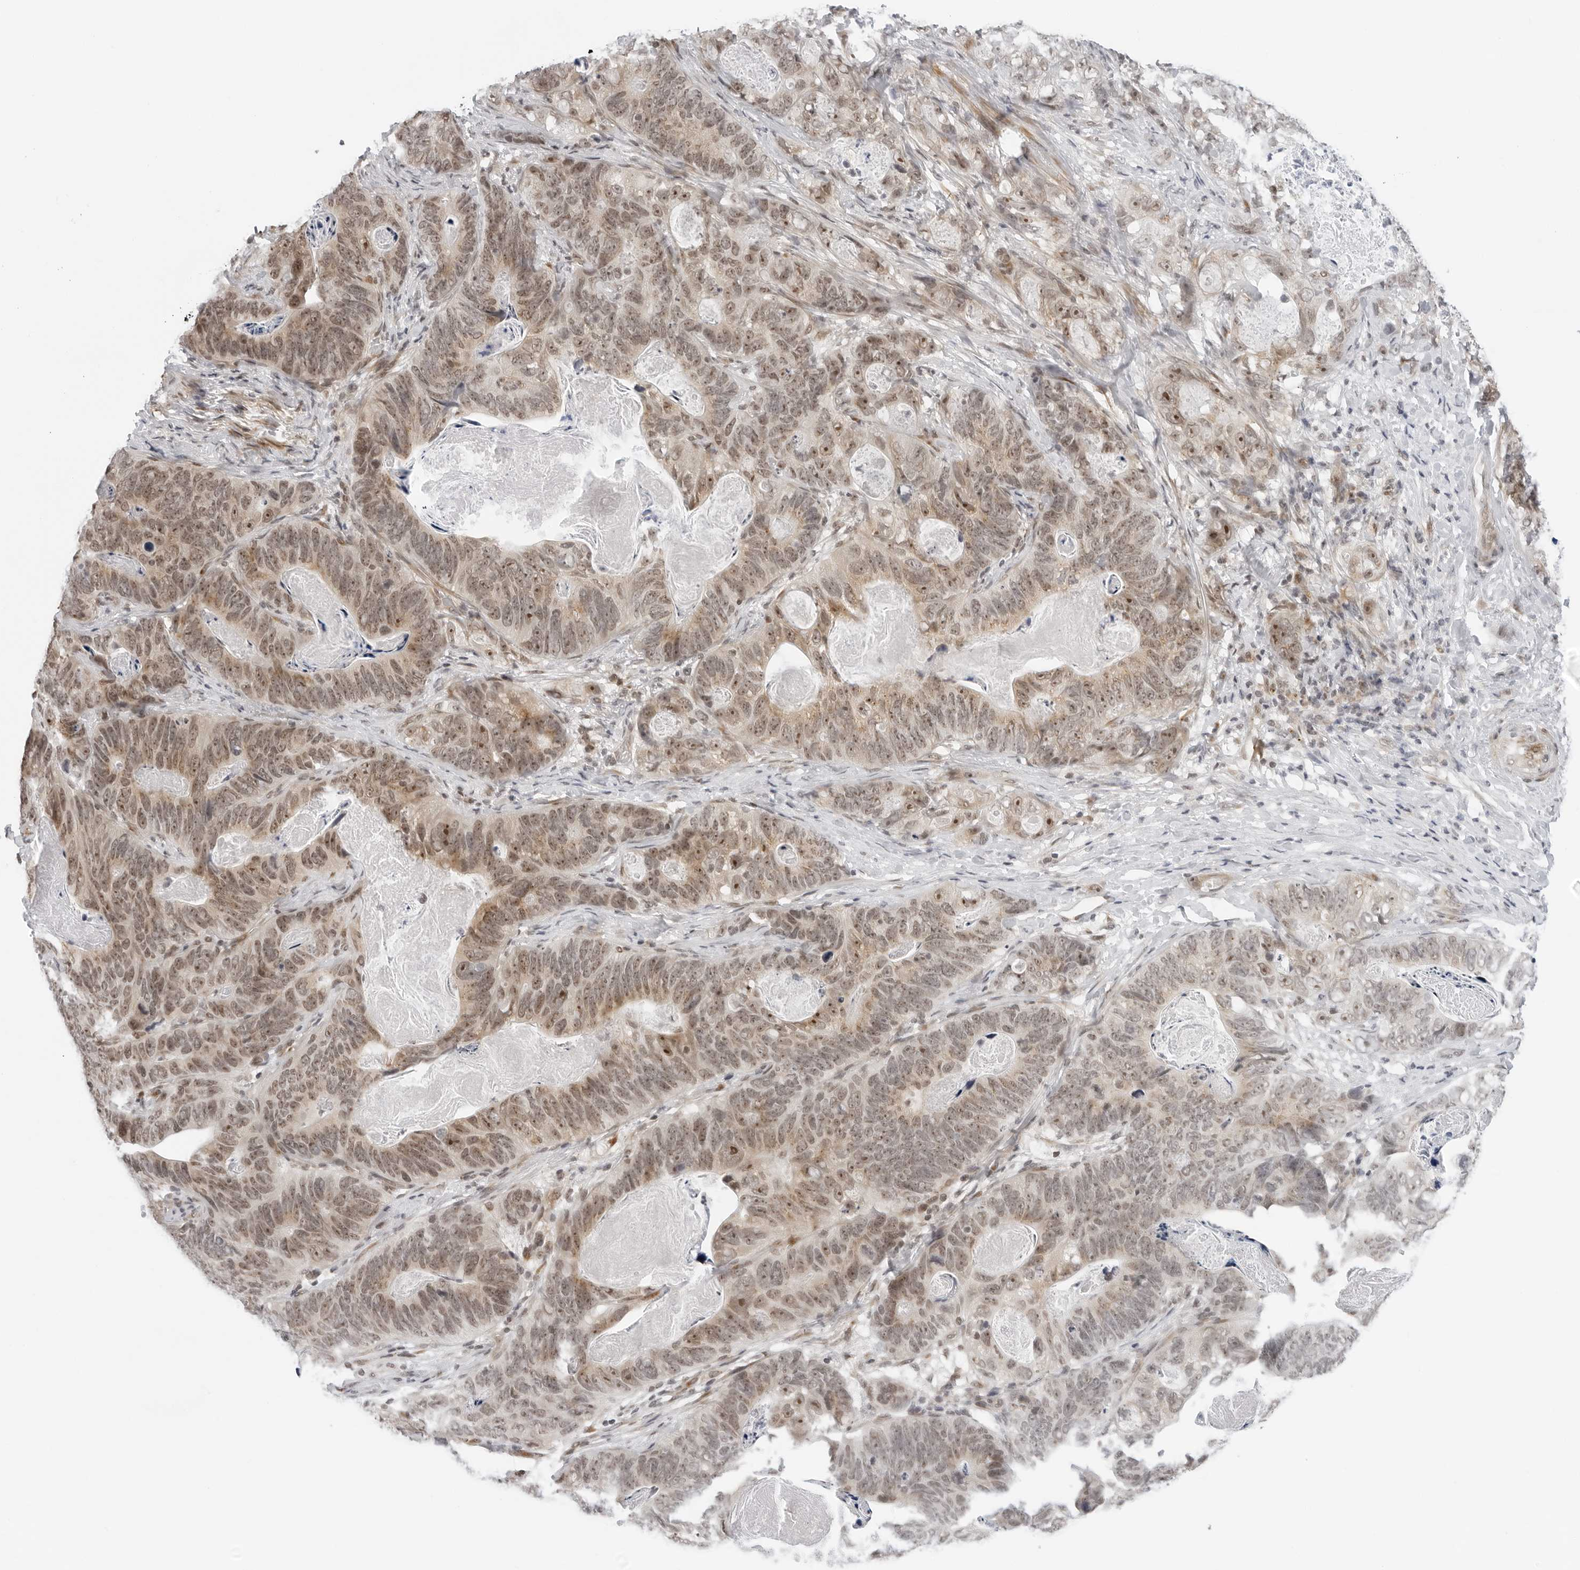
{"staining": {"intensity": "moderate", "quantity": ">75%", "location": "nuclear"}, "tissue": "stomach cancer", "cell_type": "Tumor cells", "image_type": "cancer", "snomed": [{"axis": "morphology", "description": "Normal tissue, NOS"}, {"axis": "morphology", "description": "Adenocarcinoma, NOS"}, {"axis": "topography", "description": "Stomach"}], "caption": "This is an image of IHC staining of adenocarcinoma (stomach), which shows moderate staining in the nuclear of tumor cells.", "gene": "TOX4", "patient": {"sex": "female", "age": 89}}